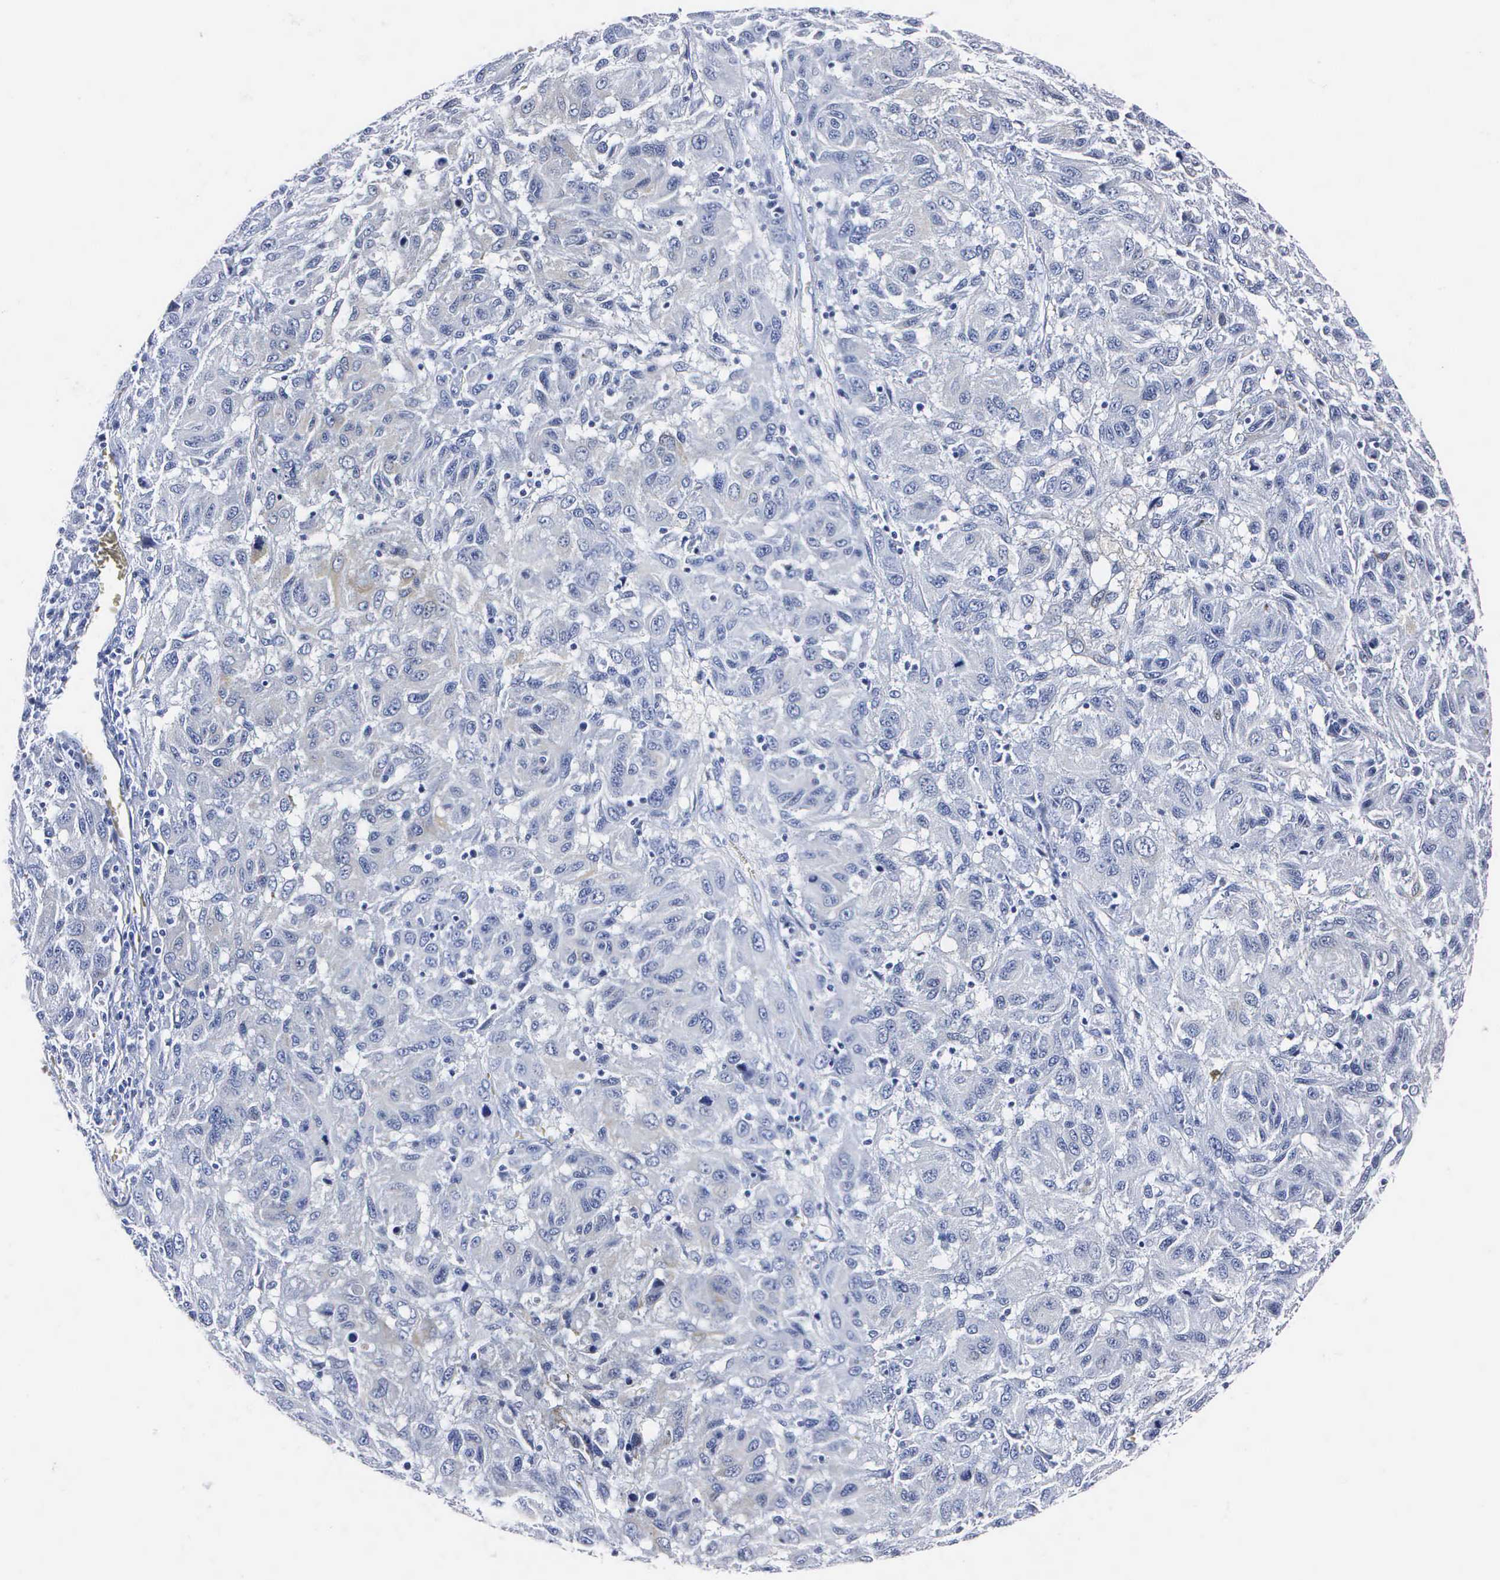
{"staining": {"intensity": "negative", "quantity": "none", "location": "none"}, "tissue": "melanoma", "cell_type": "Tumor cells", "image_type": "cancer", "snomed": [{"axis": "morphology", "description": "Malignant melanoma, NOS"}, {"axis": "topography", "description": "Skin"}], "caption": "An immunohistochemistry image of malignant melanoma is shown. There is no staining in tumor cells of malignant melanoma. Nuclei are stained in blue.", "gene": "ENO2", "patient": {"sex": "female", "age": 77}}